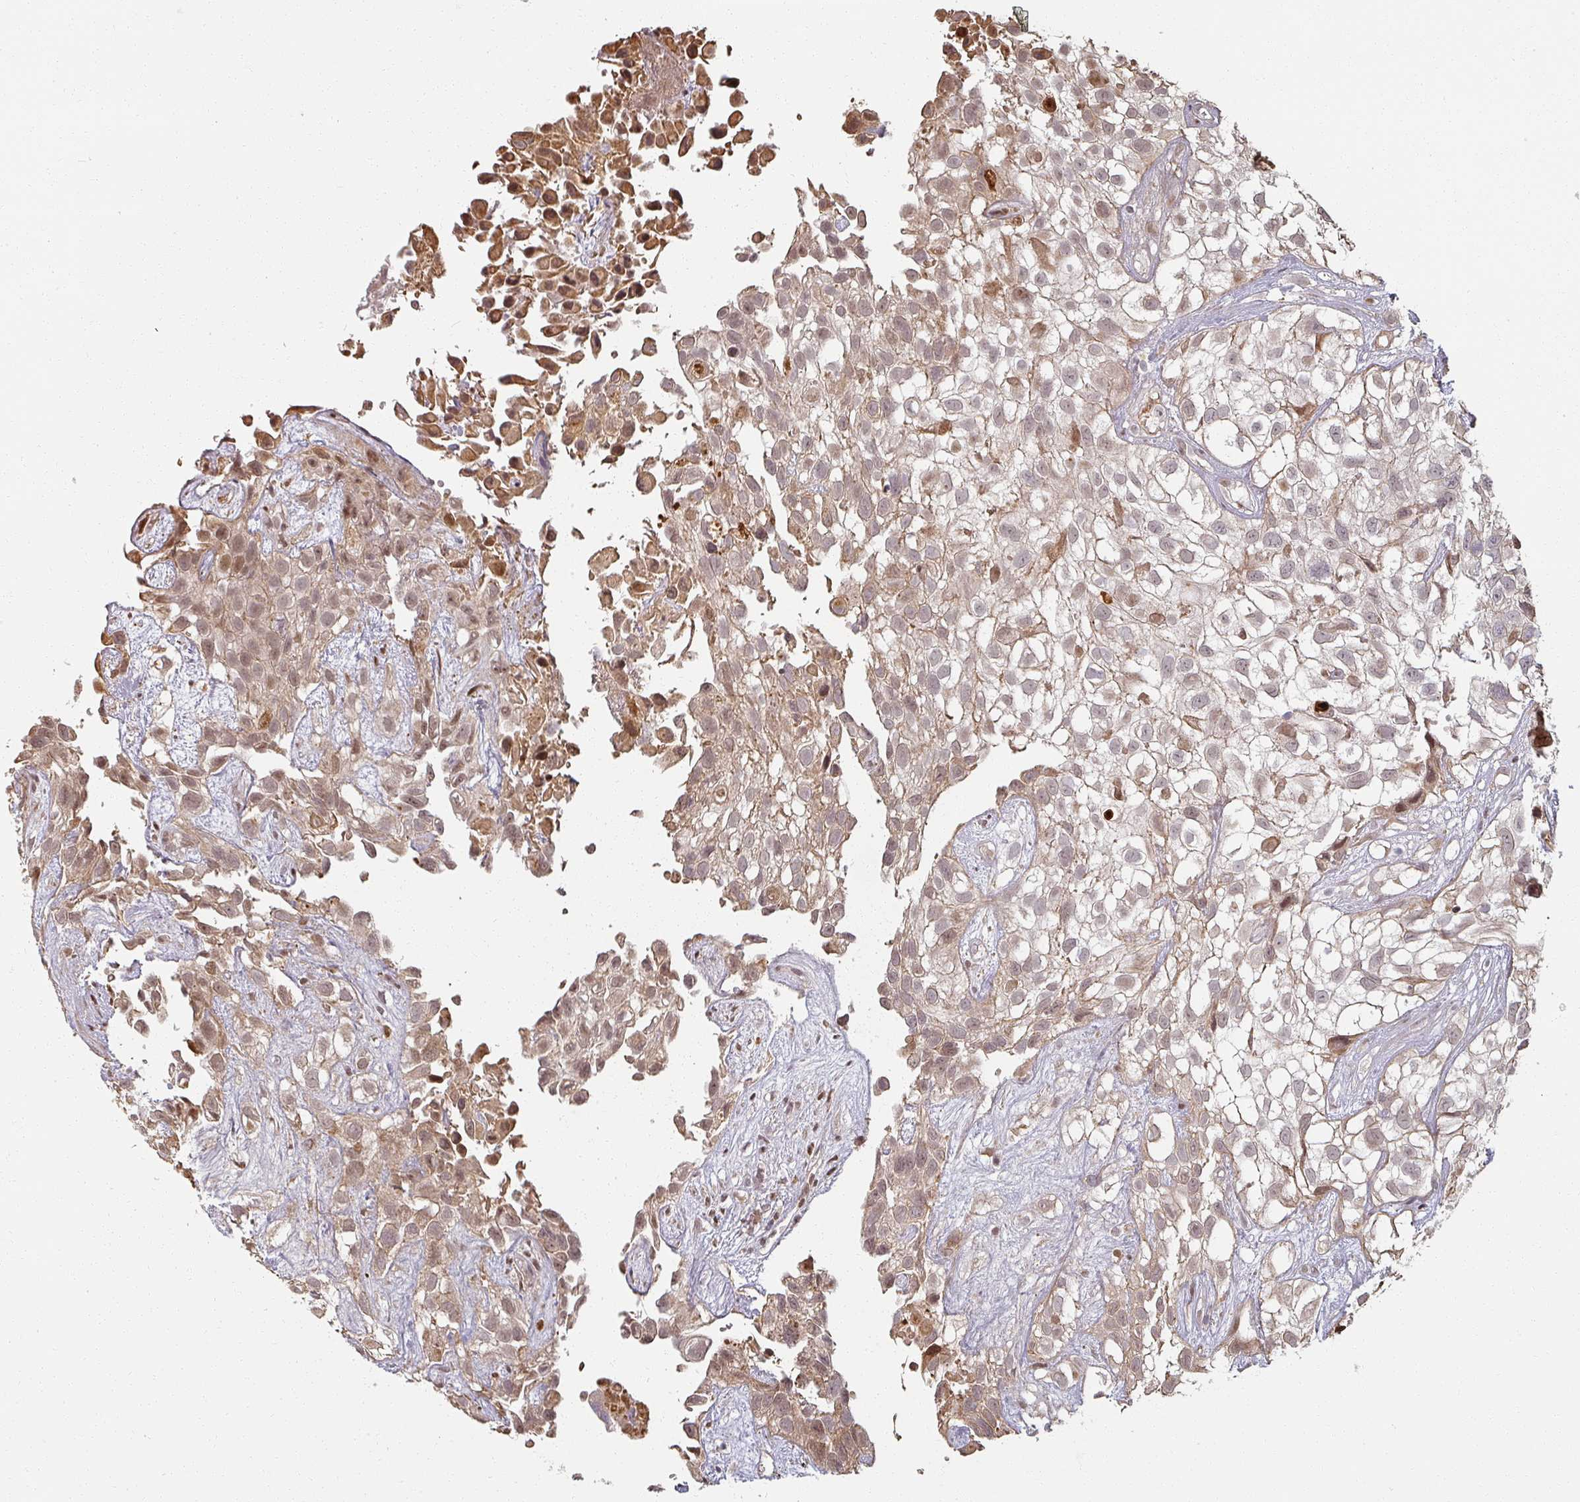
{"staining": {"intensity": "moderate", "quantity": "<25%", "location": "cytoplasmic/membranous,nuclear"}, "tissue": "urothelial cancer", "cell_type": "Tumor cells", "image_type": "cancer", "snomed": [{"axis": "morphology", "description": "Urothelial carcinoma, High grade"}, {"axis": "topography", "description": "Urinary bladder"}], "caption": "Immunohistochemical staining of high-grade urothelial carcinoma reveals low levels of moderate cytoplasmic/membranous and nuclear positivity in about <25% of tumor cells.", "gene": "MED19", "patient": {"sex": "male", "age": 56}}